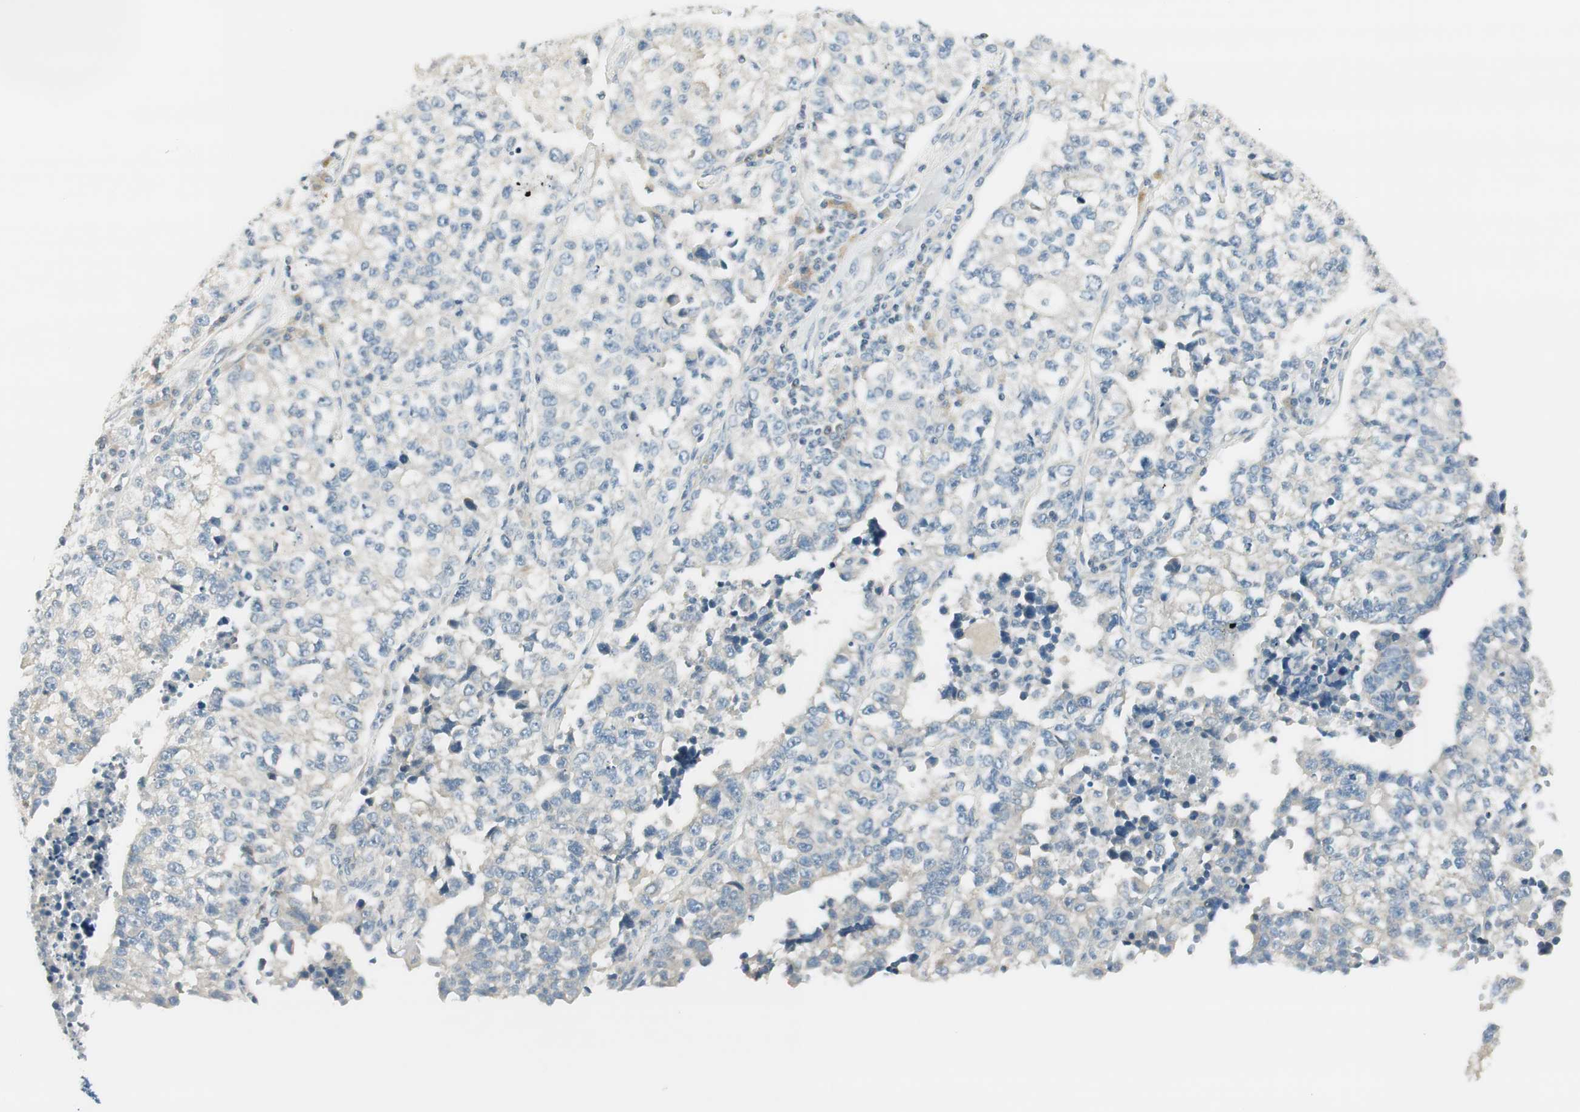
{"staining": {"intensity": "negative", "quantity": "none", "location": "none"}, "tissue": "lung cancer", "cell_type": "Tumor cells", "image_type": "cancer", "snomed": [{"axis": "morphology", "description": "Adenocarcinoma, NOS"}, {"axis": "topography", "description": "Lung"}], "caption": "The micrograph exhibits no staining of tumor cells in lung adenocarcinoma.", "gene": "TACR3", "patient": {"sex": "male", "age": 49}}